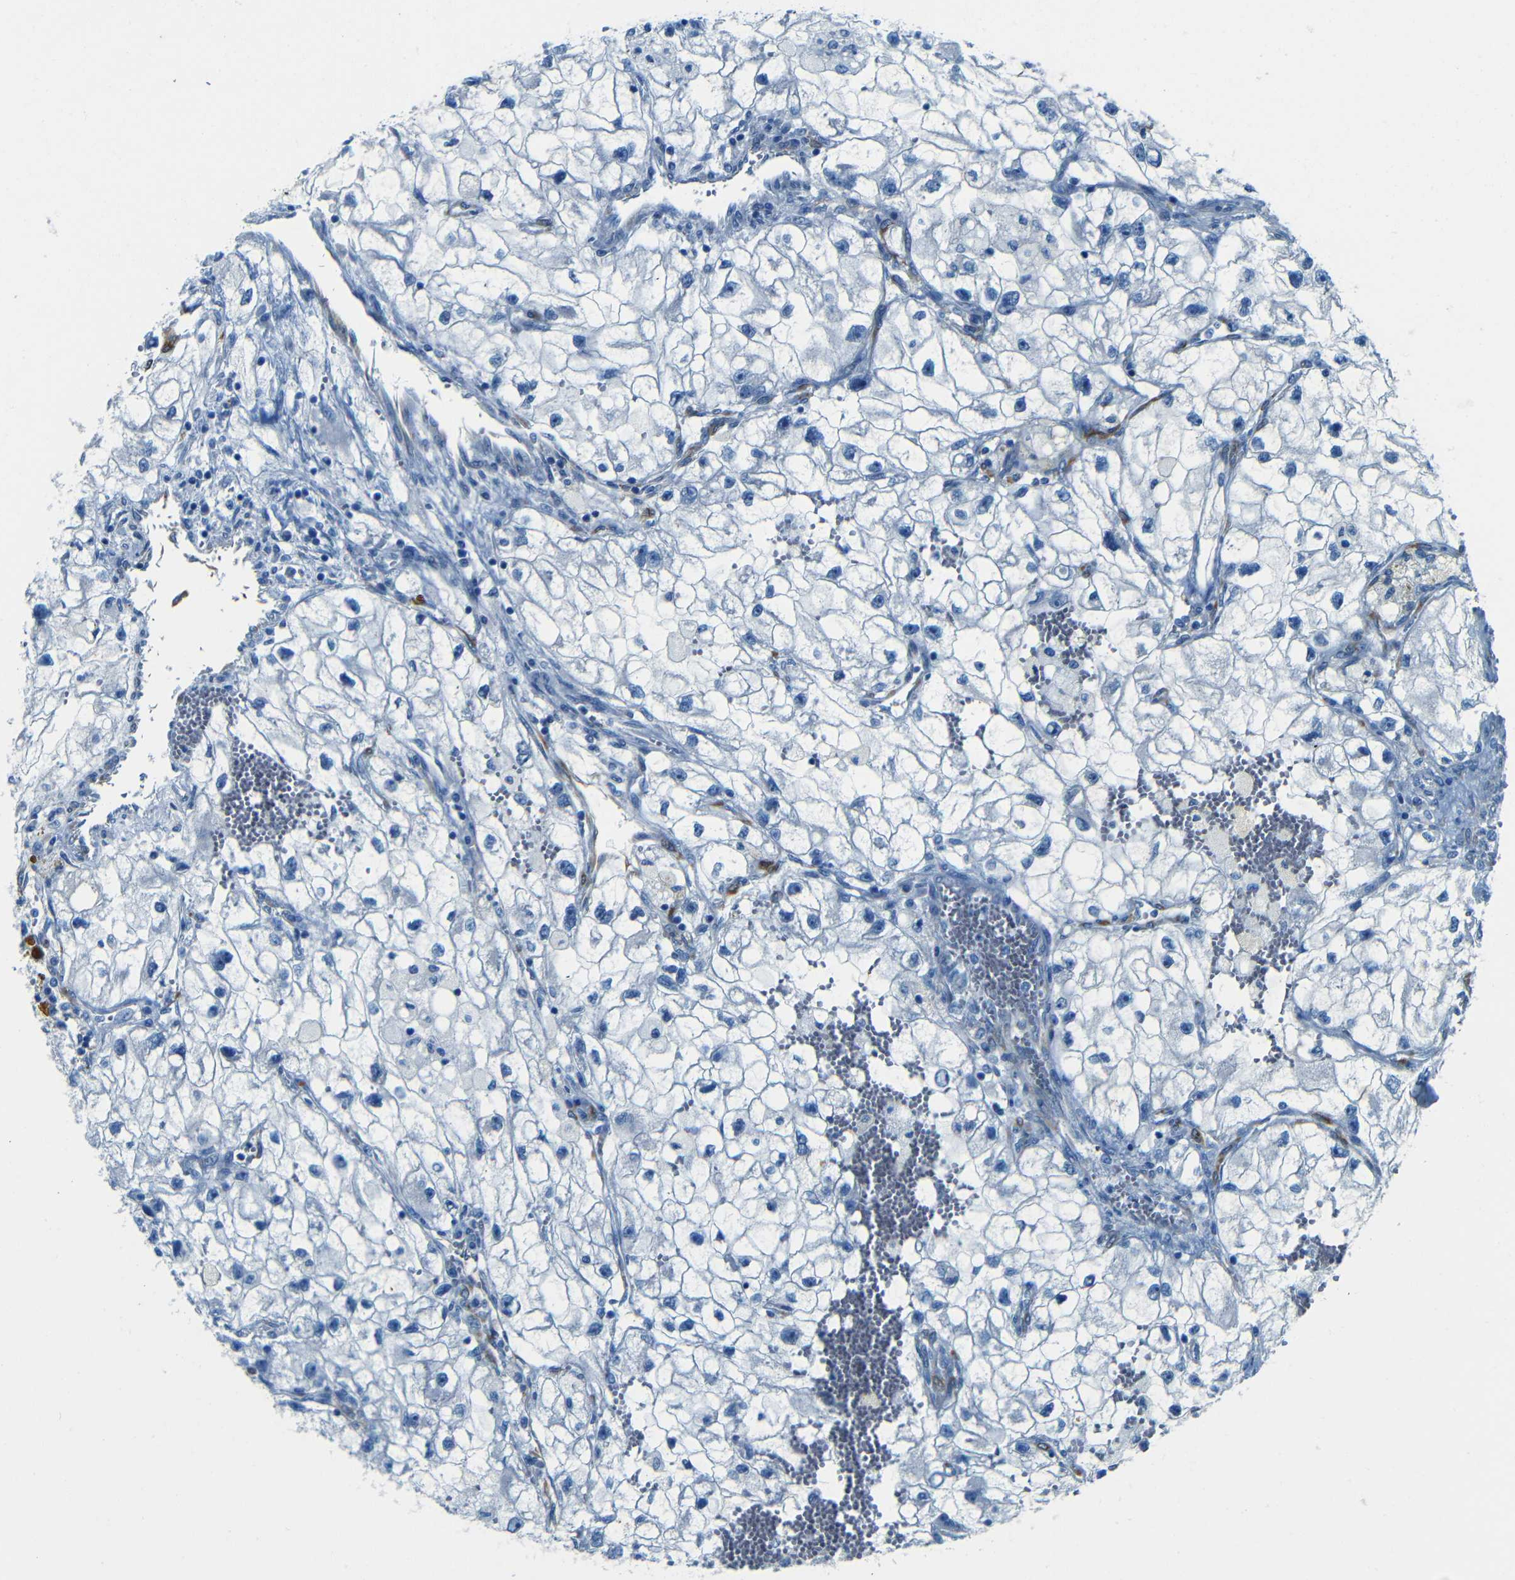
{"staining": {"intensity": "negative", "quantity": "none", "location": "none"}, "tissue": "renal cancer", "cell_type": "Tumor cells", "image_type": "cancer", "snomed": [{"axis": "morphology", "description": "Adenocarcinoma, NOS"}, {"axis": "topography", "description": "Kidney"}], "caption": "The histopathology image shows no significant staining in tumor cells of renal adenocarcinoma.", "gene": "MAP2", "patient": {"sex": "female", "age": 70}}